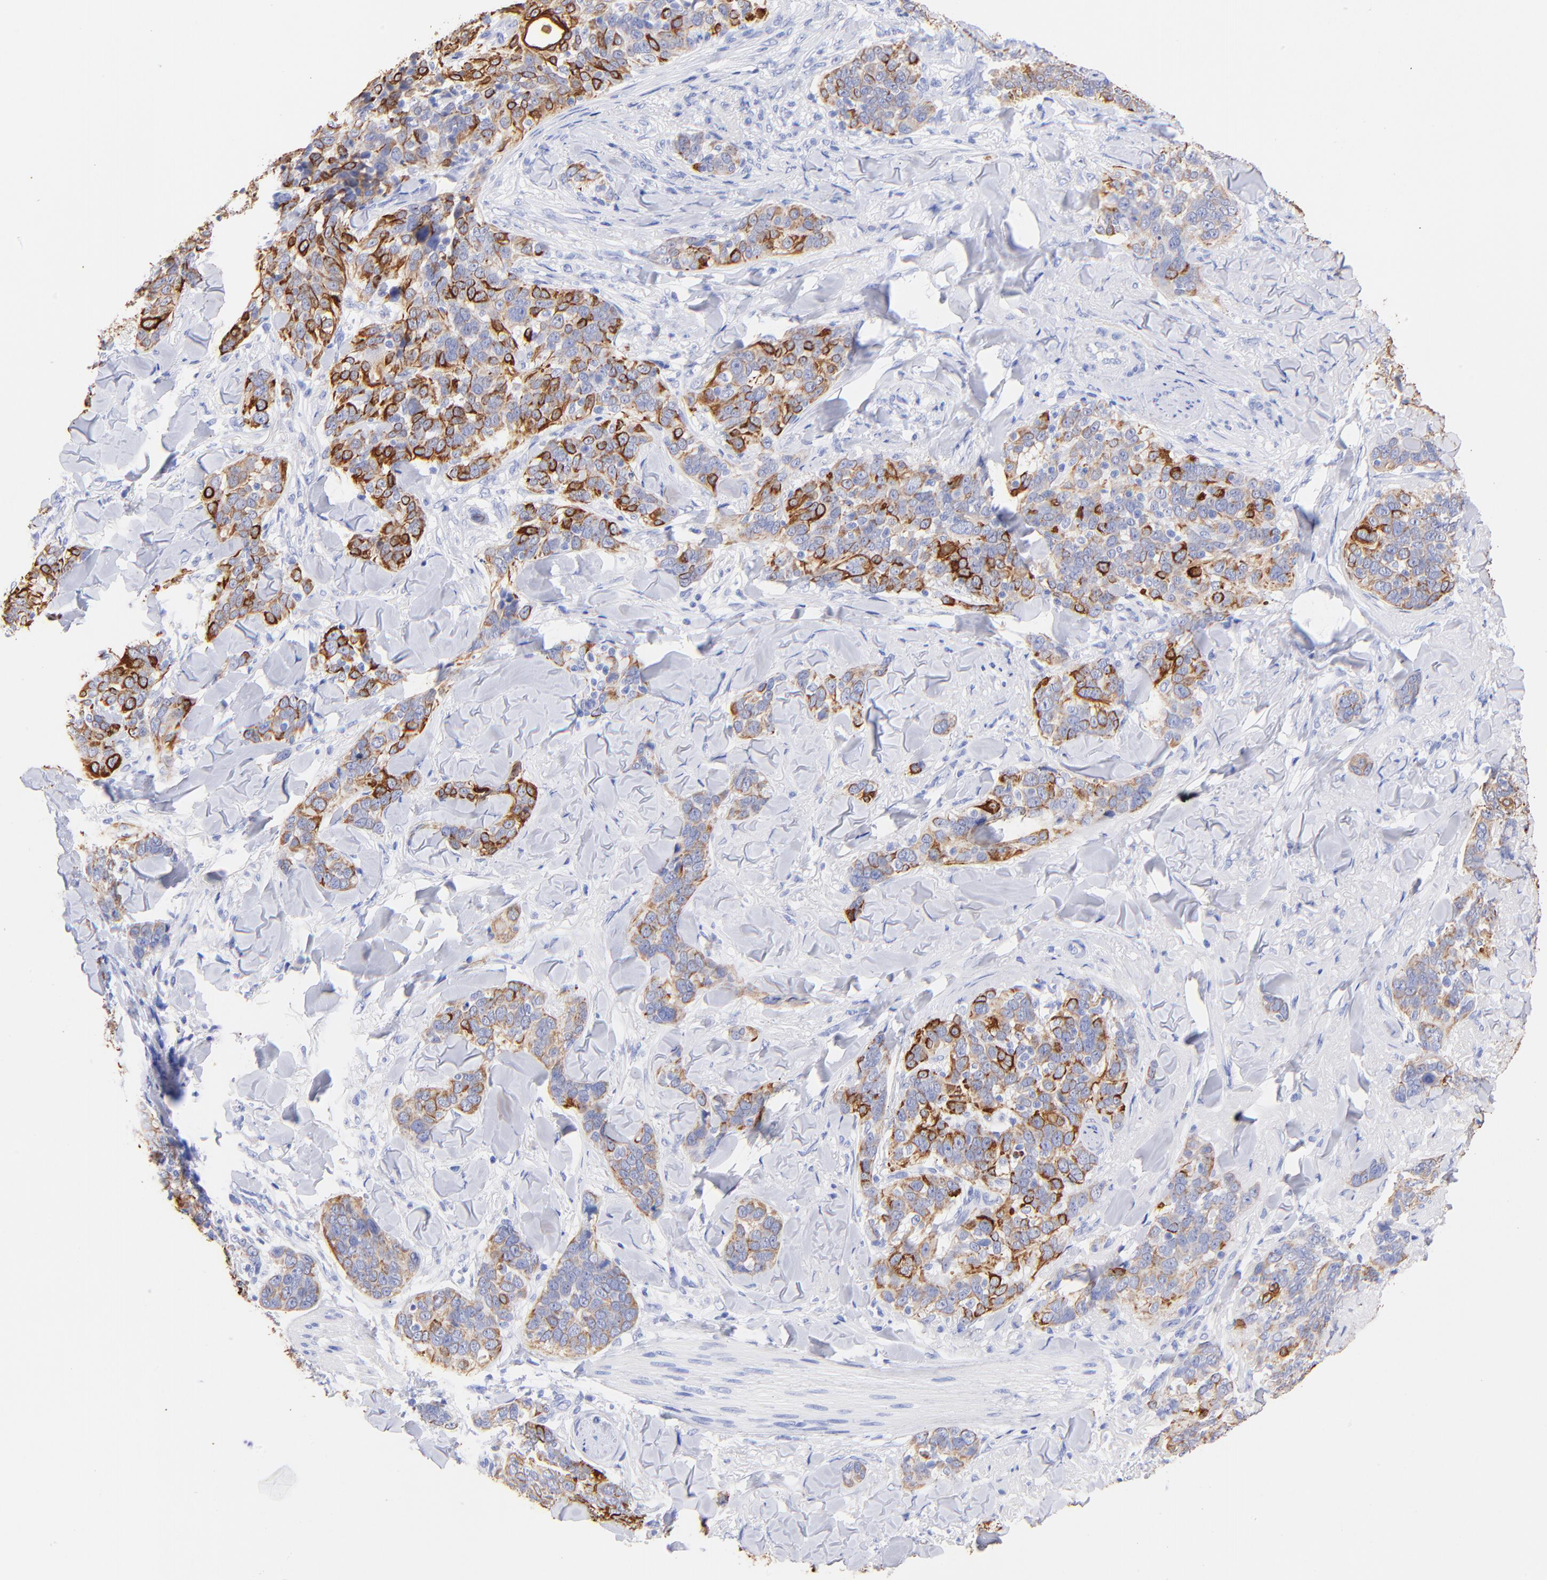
{"staining": {"intensity": "strong", "quantity": "25%-75%", "location": "cytoplasmic/membranous"}, "tissue": "skin cancer", "cell_type": "Tumor cells", "image_type": "cancer", "snomed": [{"axis": "morphology", "description": "Normal tissue, NOS"}, {"axis": "morphology", "description": "Squamous cell carcinoma, NOS"}, {"axis": "topography", "description": "Skin"}], "caption": "Skin squamous cell carcinoma tissue exhibits strong cytoplasmic/membranous expression in approximately 25%-75% of tumor cells Using DAB (brown) and hematoxylin (blue) stains, captured at high magnification using brightfield microscopy.", "gene": "KRT19", "patient": {"sex": "female", "age": 83}}